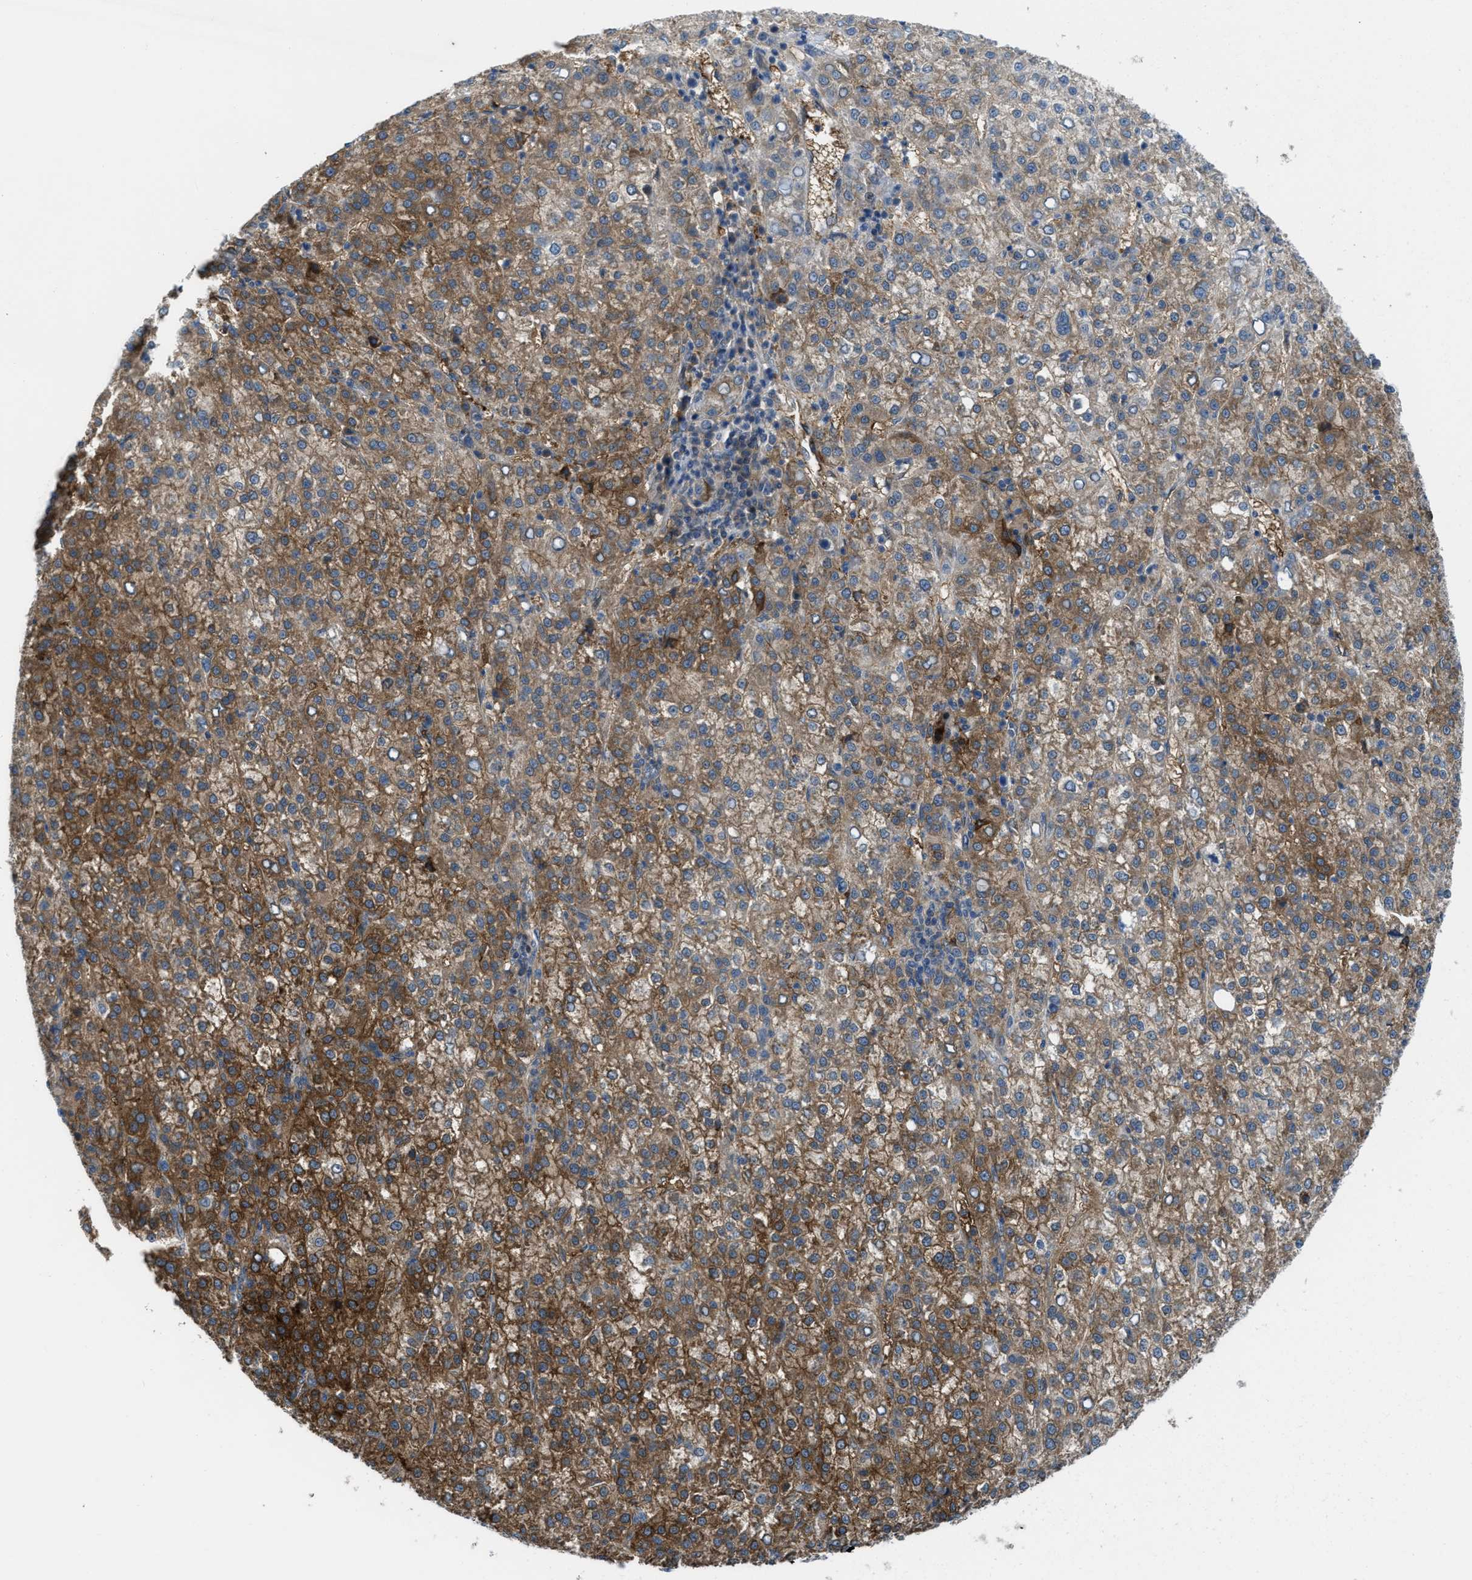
{"staining": {"intensity": "strong", "quantity": "25%-75%", "location": "cytoplasmic/membranous"}, "tissue": "liver cancer", "cell_type": "Tumor cells", "image_type": "cancer", "snomed": [{"axis": "morphology", "description": "Carcinoma, Hepatocellular, NOS"}, {"axis": "topography", "description": "Liver"}], "caption": "Brown immunohistochemical staining in hepatocellular carcinoma (liver) reveals strong cytoplasmic/membranous expression in approximately 25%-75% of tumor cells. (DAB (3,3'-diaminobenzidine) = brown stain, brightfield microscopy at high magnification).", "gene": "BAZ2B", "patient": {"sex": "female", "age": 58}}